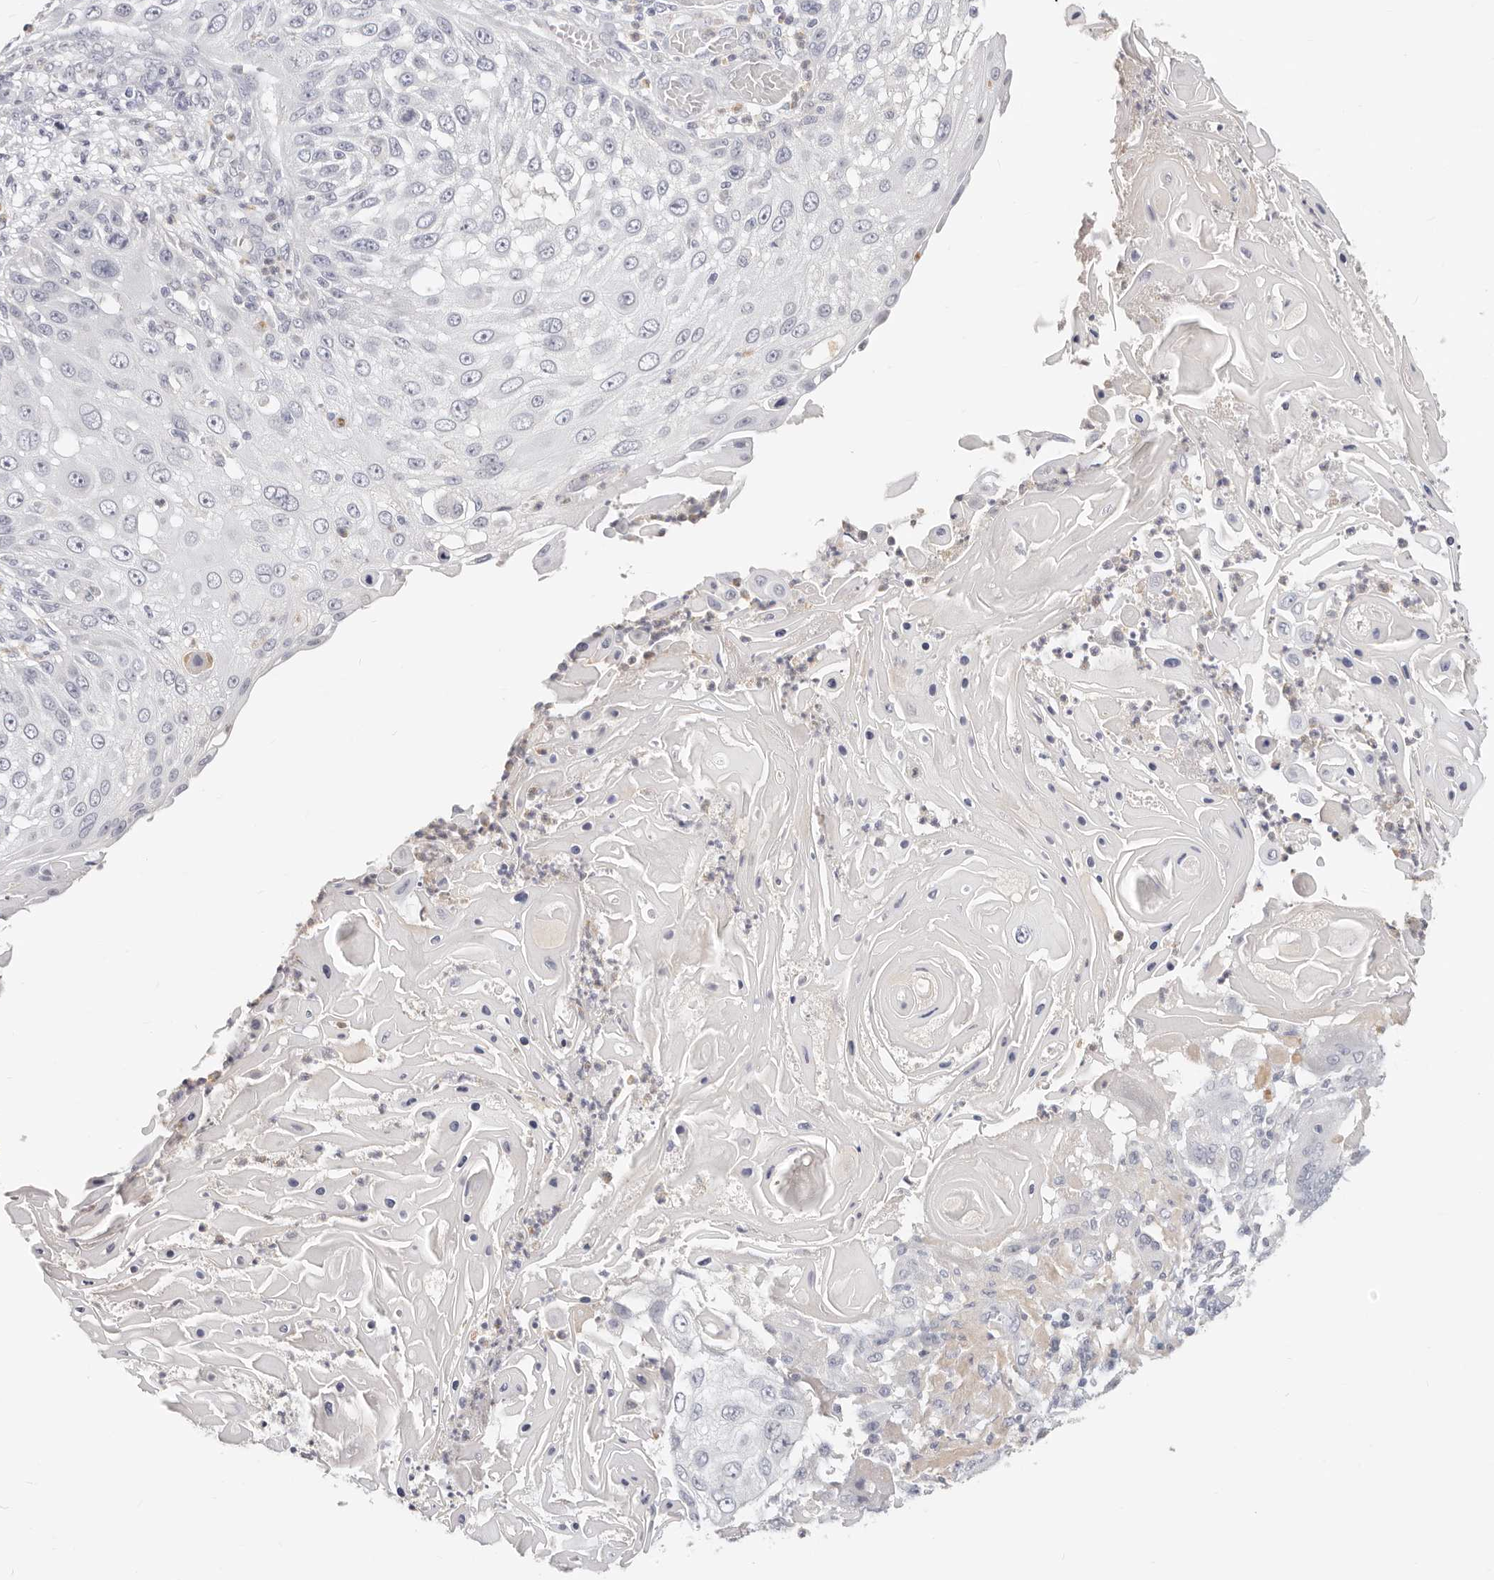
{"staining": {"intensity": "negative", "quantity": "none", "location": "none"}, "tissue": "skin cancer", "cell_type": "Tumor cells", "image_type": "cancer", "snomed": [{"axis": "morphology", "description": "Squamous cell carcinoma, NOS"}, {"axis": "topography", "description": "Skin"}], "caption": "The histopathology image displays no staining of tumor cells in skin cancer (squamous cell carcinoma). (DAB IHC visualized using brightfield microscopy, high magnification).", "gene": "ASCL1", "patient": {"sex": "female", "age": 44}}